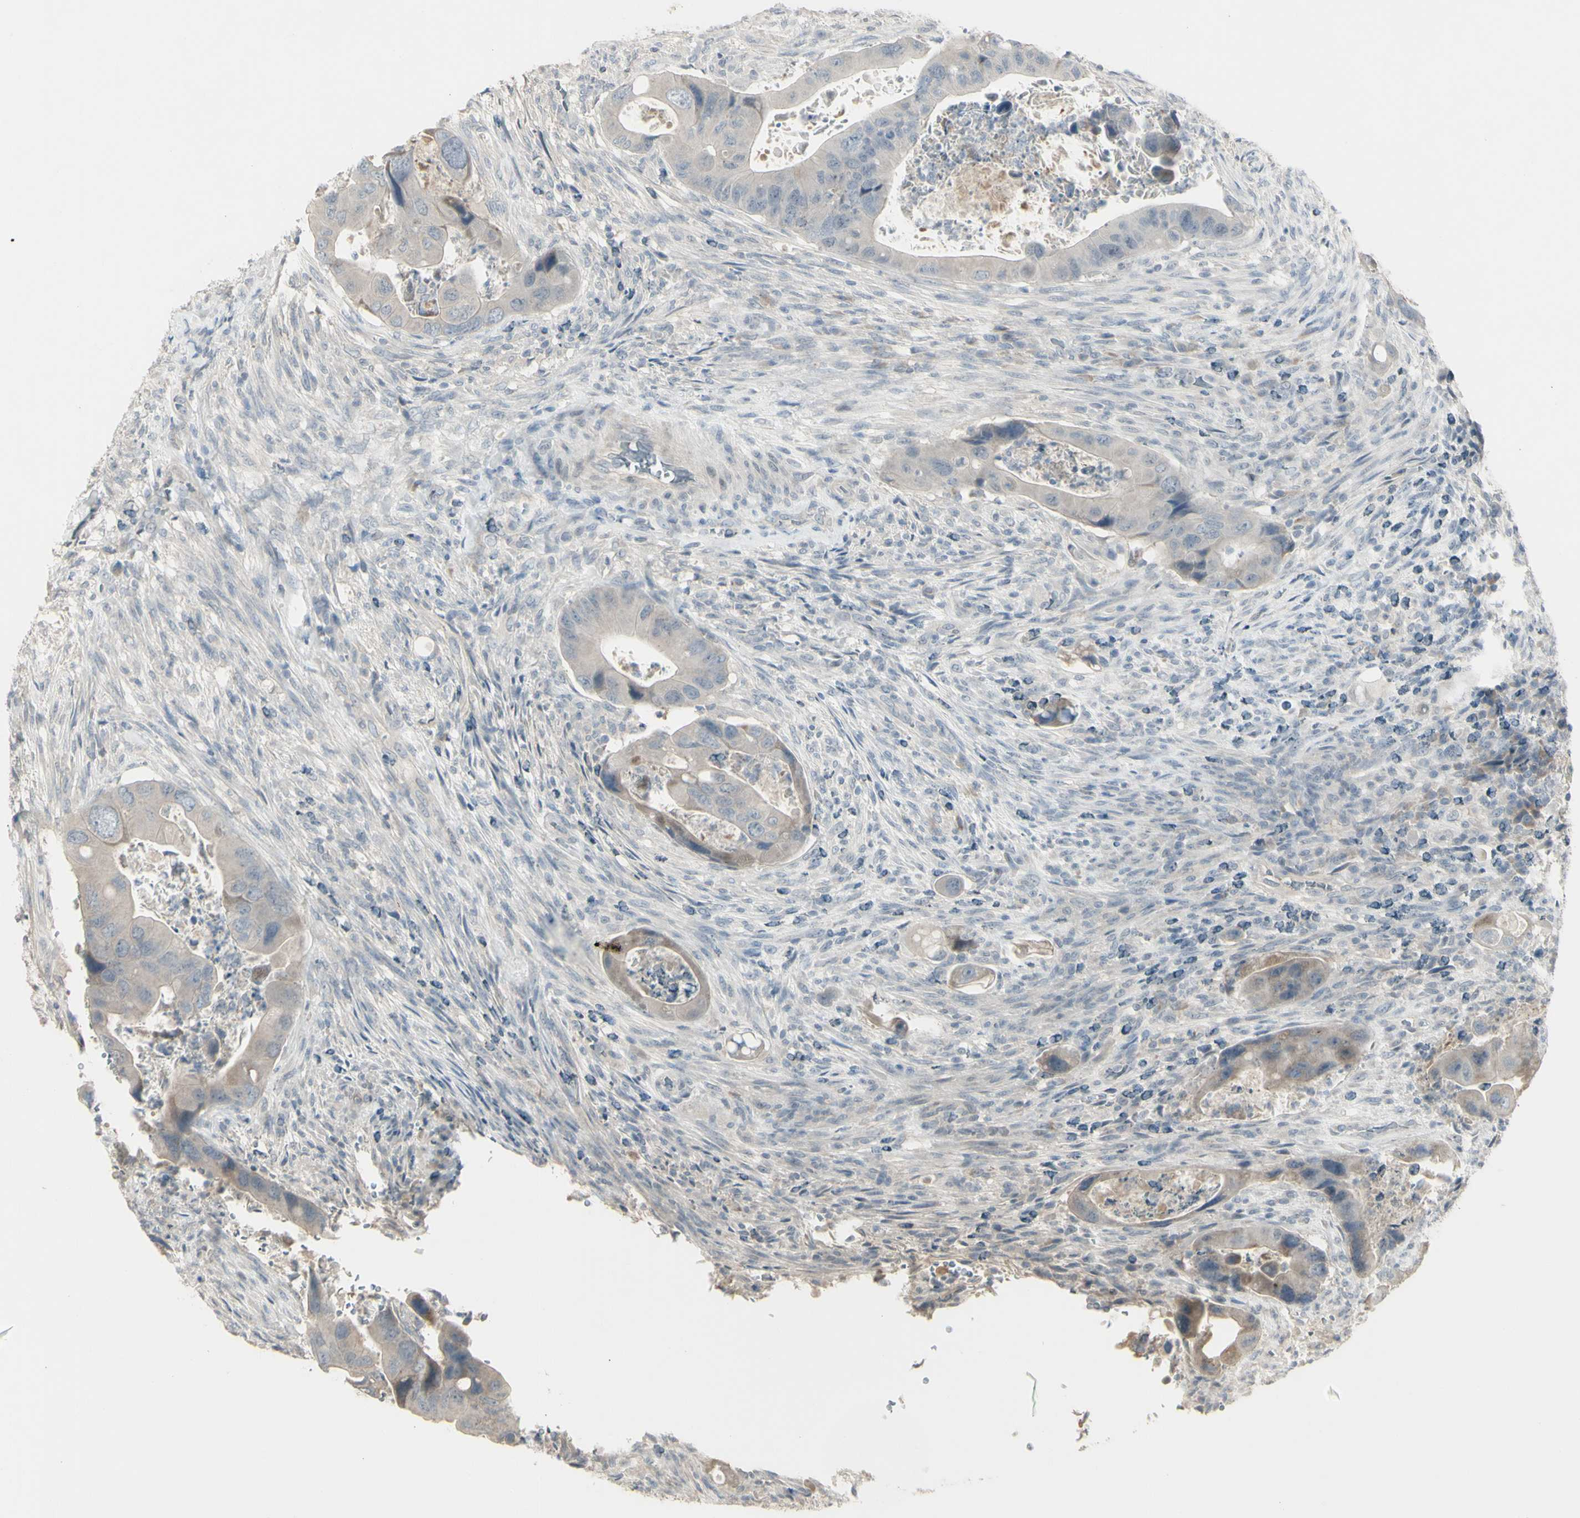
{"staining": {"intensity": "weak", "quantity": "25%-75%", "location": "cytoplasmic/membranous"}, "tissue": "colorectal cancer", "cell_type": "Tumor cells", "image_type": "cancer", "snomed": [{"axis": "morphology", "description": "Adenocarcinoma, NOS"}, {"axis": "topography", "description": "Rectum"}], "caption": "A low amount of weak cytoplasmic/membranous positivity is appreciated in approximately 25%-75% of tumor cells in adenocarcinoma (colorectal) tissue. (Brightfield microscopy of DAB IHC at high magnification).", "gene": "PIAS4", "patient": {"sex": "female", "age": 57}}